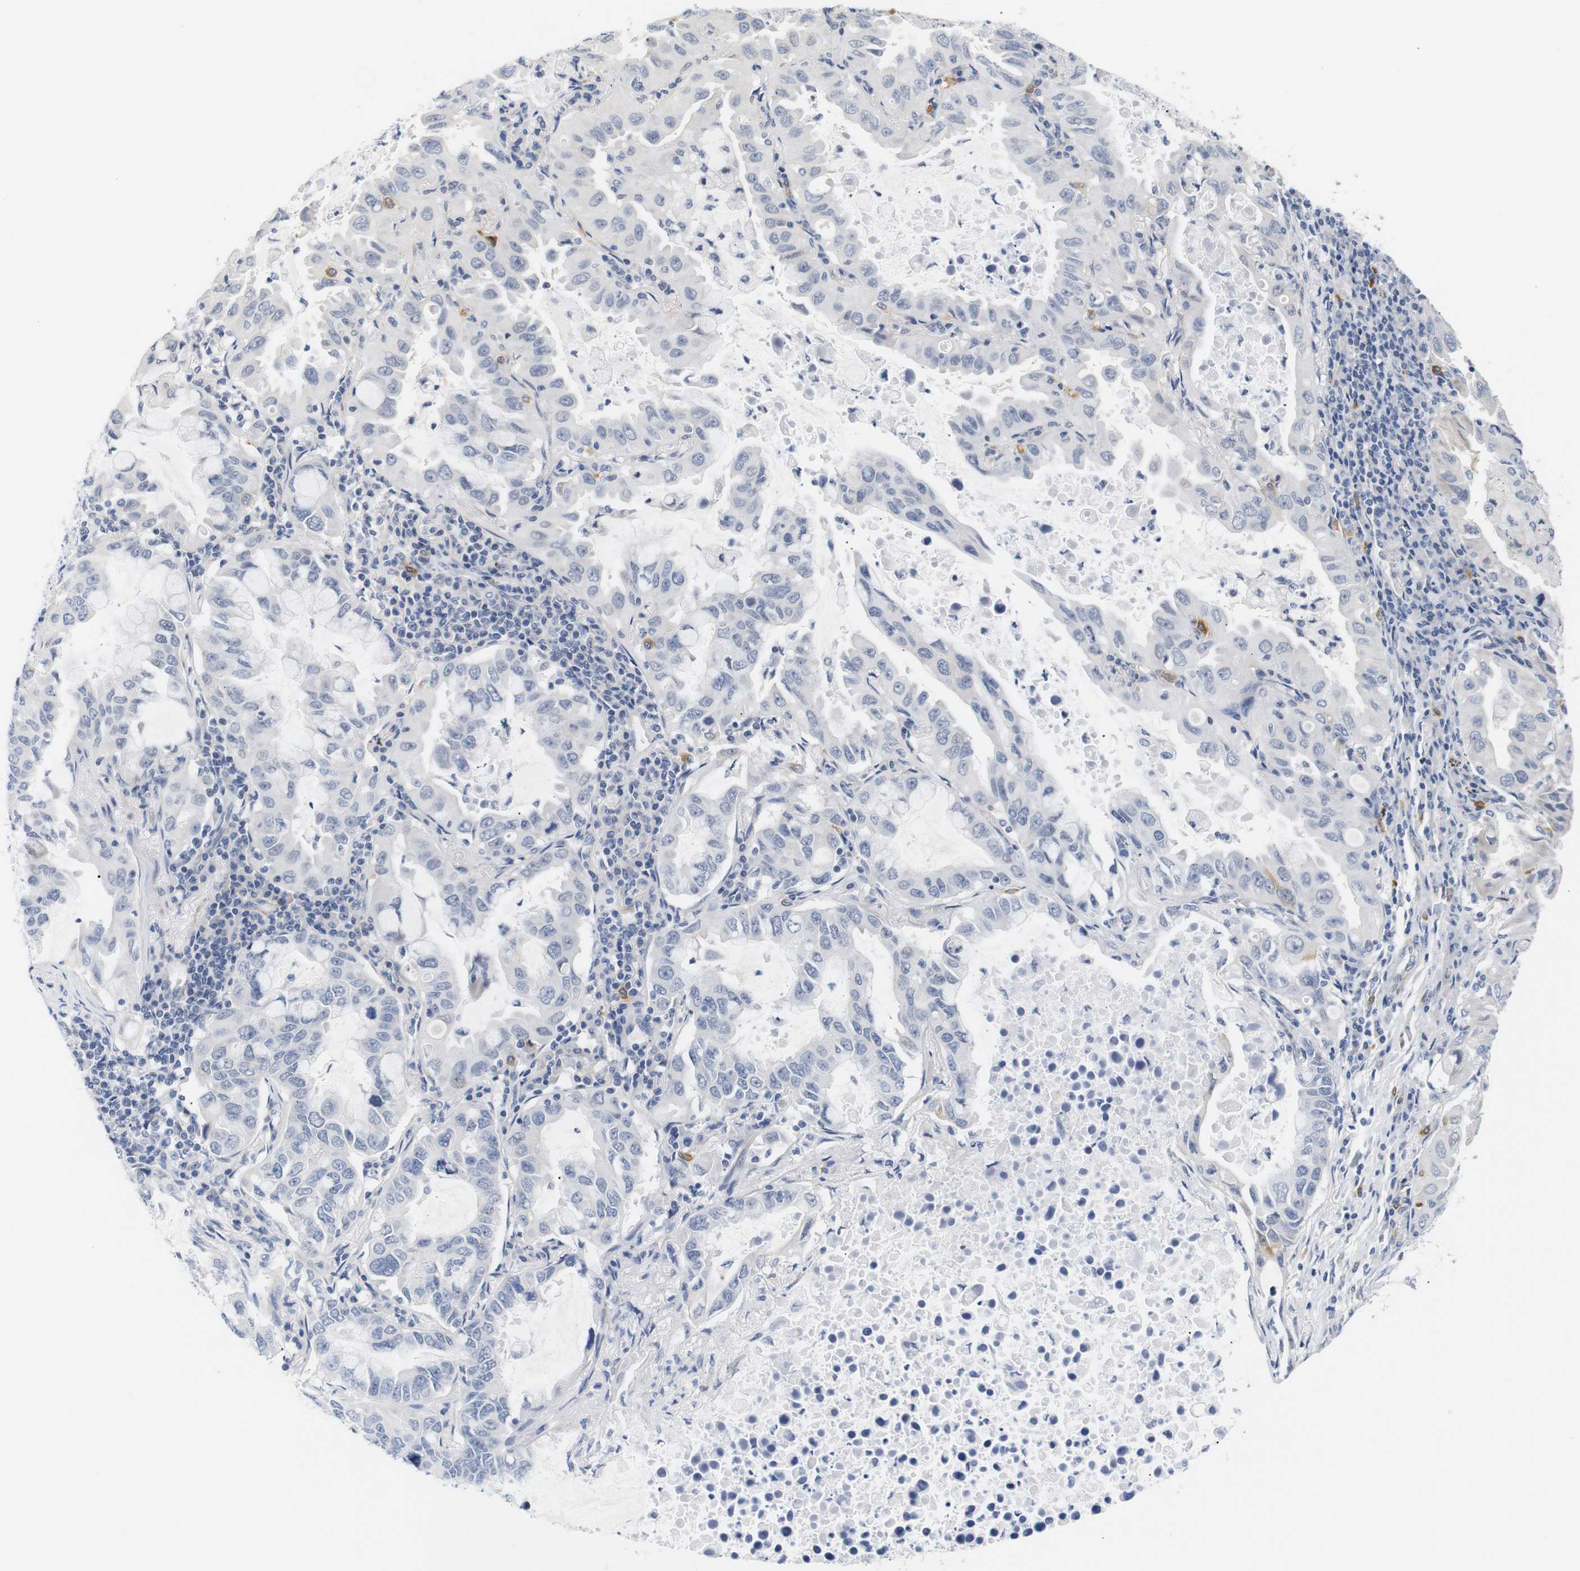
{"staining": {"intensity": "weak", "quantity": "<25%", "location": "cytoplasmic/membranous"}, "tissue": "lung cancer", "cell_type": "Tumor cells", "image_type": "cancer", "snomed": [{"axis": "morphology", "description": "Adenocarcinoma, NOS"}, {"axis": "topography", "description": "Lung"}], "caption": "Immunohistochemistry (IHC) histopathology image of neoplastic tissue: human lung cancer stained with DAB (3,3'-diaminobenzidine) exhibits no significant protein staining in tumor cells.", "gene": "STMN3", "patient": {"sex": "male", "age": 64}}